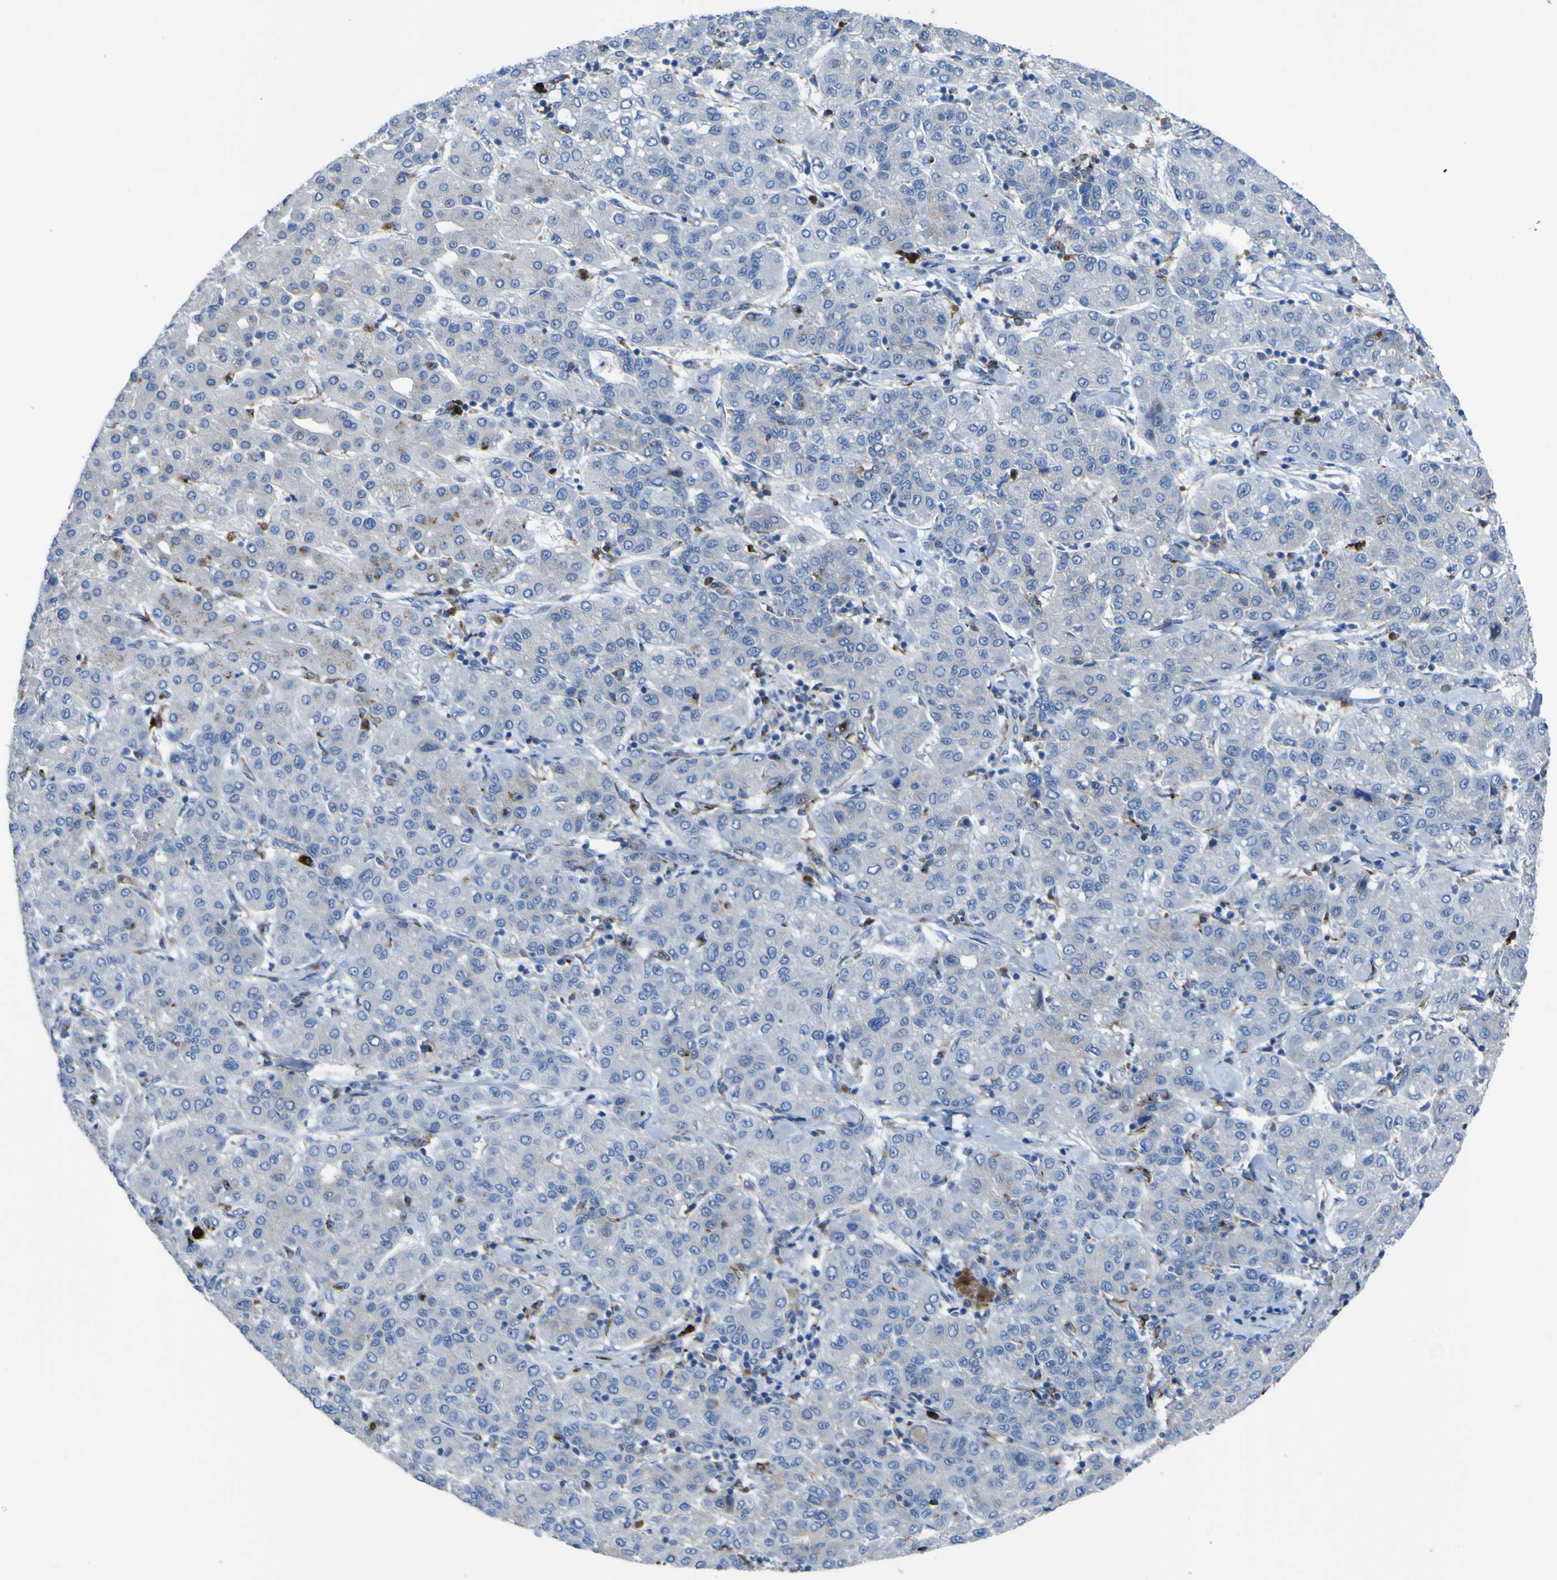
{"staining": {"intensity": "negative", "quantity": "none", "location": "none"}, "tissue": "liver cancer", "cell_type": "Tumor cells", "image_type": "cancer", "snomed": [{"axis": "morphology", "description": "Carcinoma, Hepatocellular, NOS"}, {"axis": "topography", "description": "Liver"}], "caption": "An immunohistochemistry (IHC) photomicrograph of liver hepatocellular carcinoma is shown. There is no staining in tumor cells of liver hepatocellular carcinoma.", "gene": "CST3", "patient": {"sex": "male", "age": 65}}